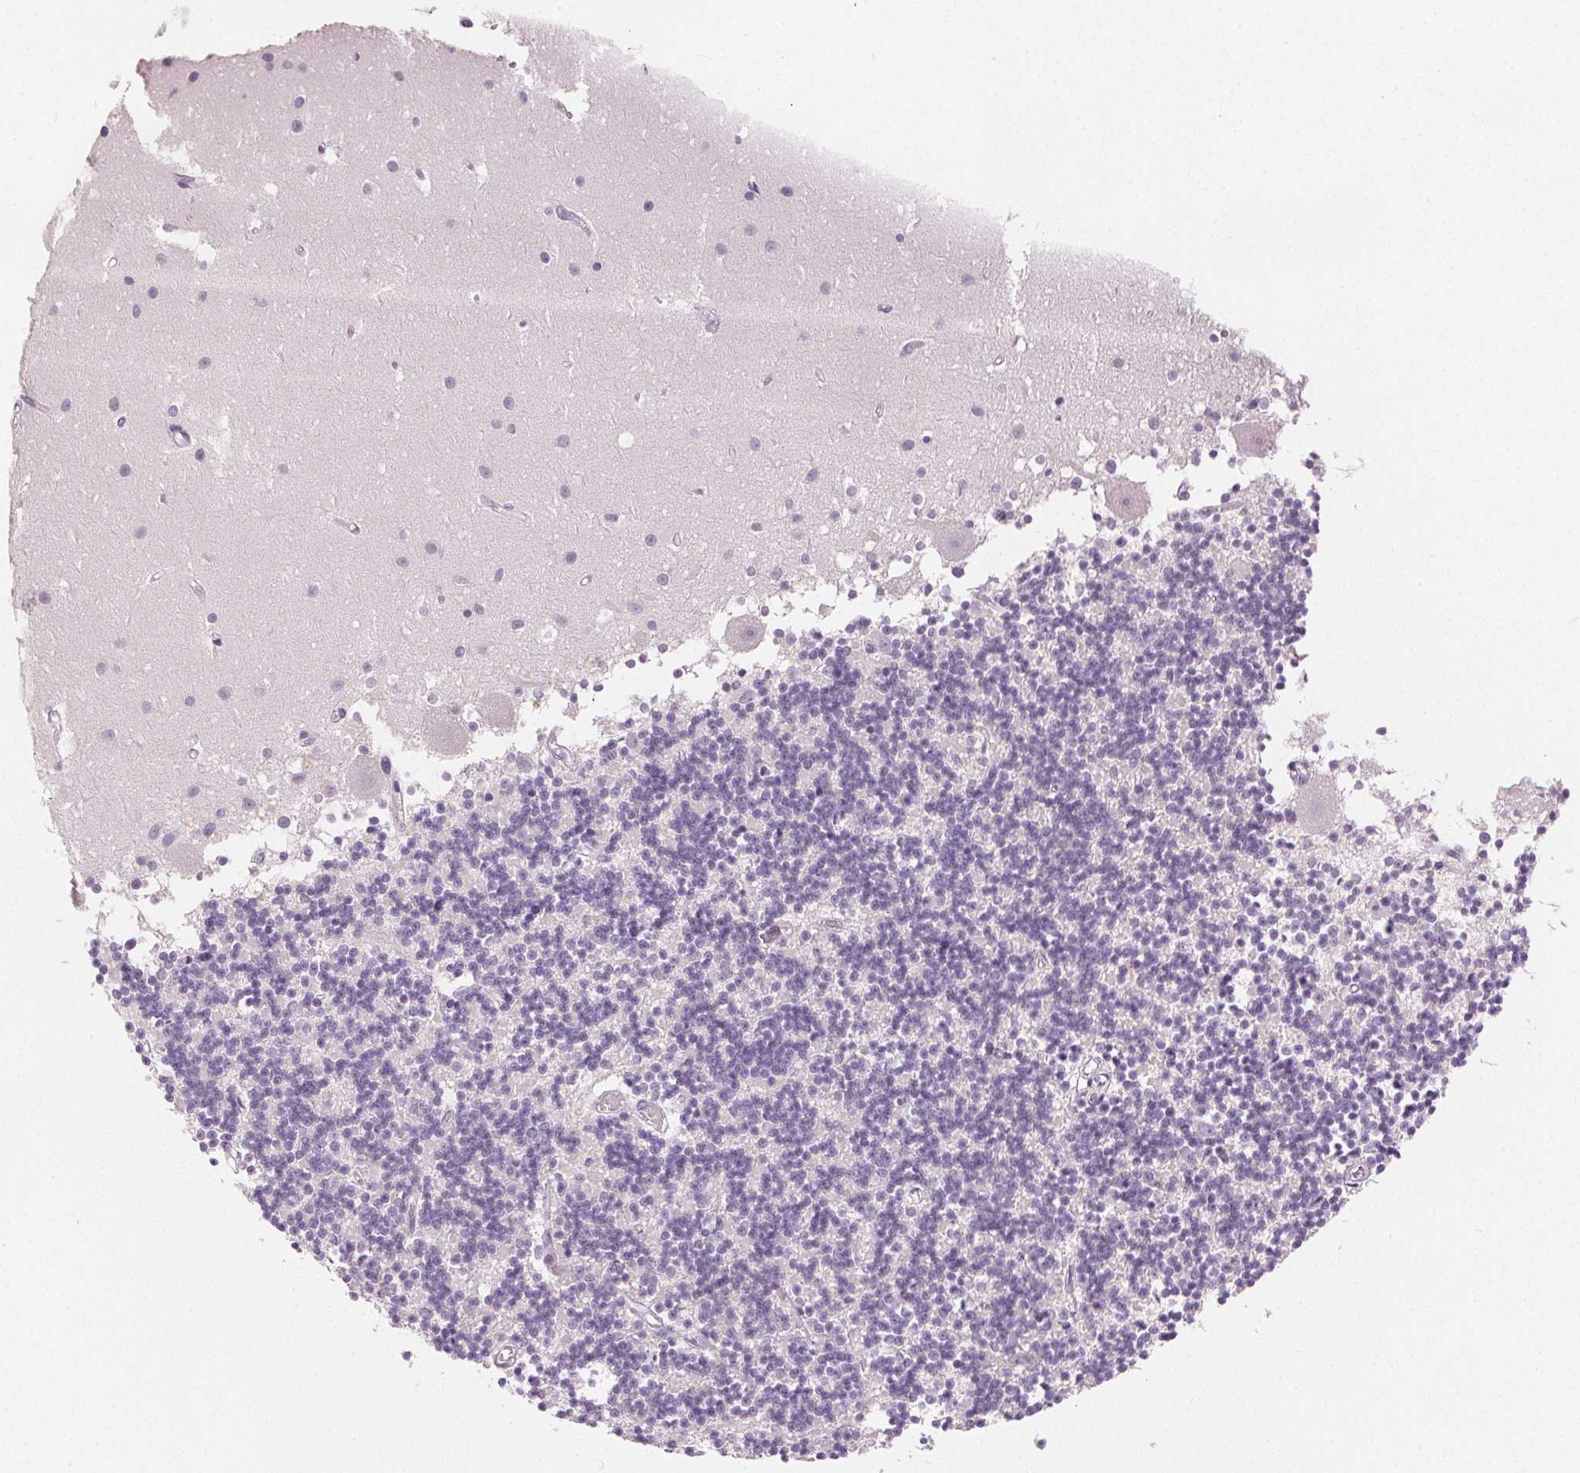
{"staining": {"intensity": "negative", "quantity": "none", "location": "none"}, "tissue": "cerebellum", "cell_type": "Cells in granular layer", "image_type": "normal", "snomed": [{"axis": "morphology", "description": "Normal tissue, NOS"}, {"axis": "topography", "description": "Cerebellum"}], "caption": "A histopathology image of cerebellum stained for a protein shows no brown staining in cells in granular layer. The staining was performed using DAB to visualize the protein expression in brown, while the nuclei were stained in blue with hematoxylin (Magnification: 20x).", "gene": "CA12", "patient": {"sex": "male", "age": 54}}